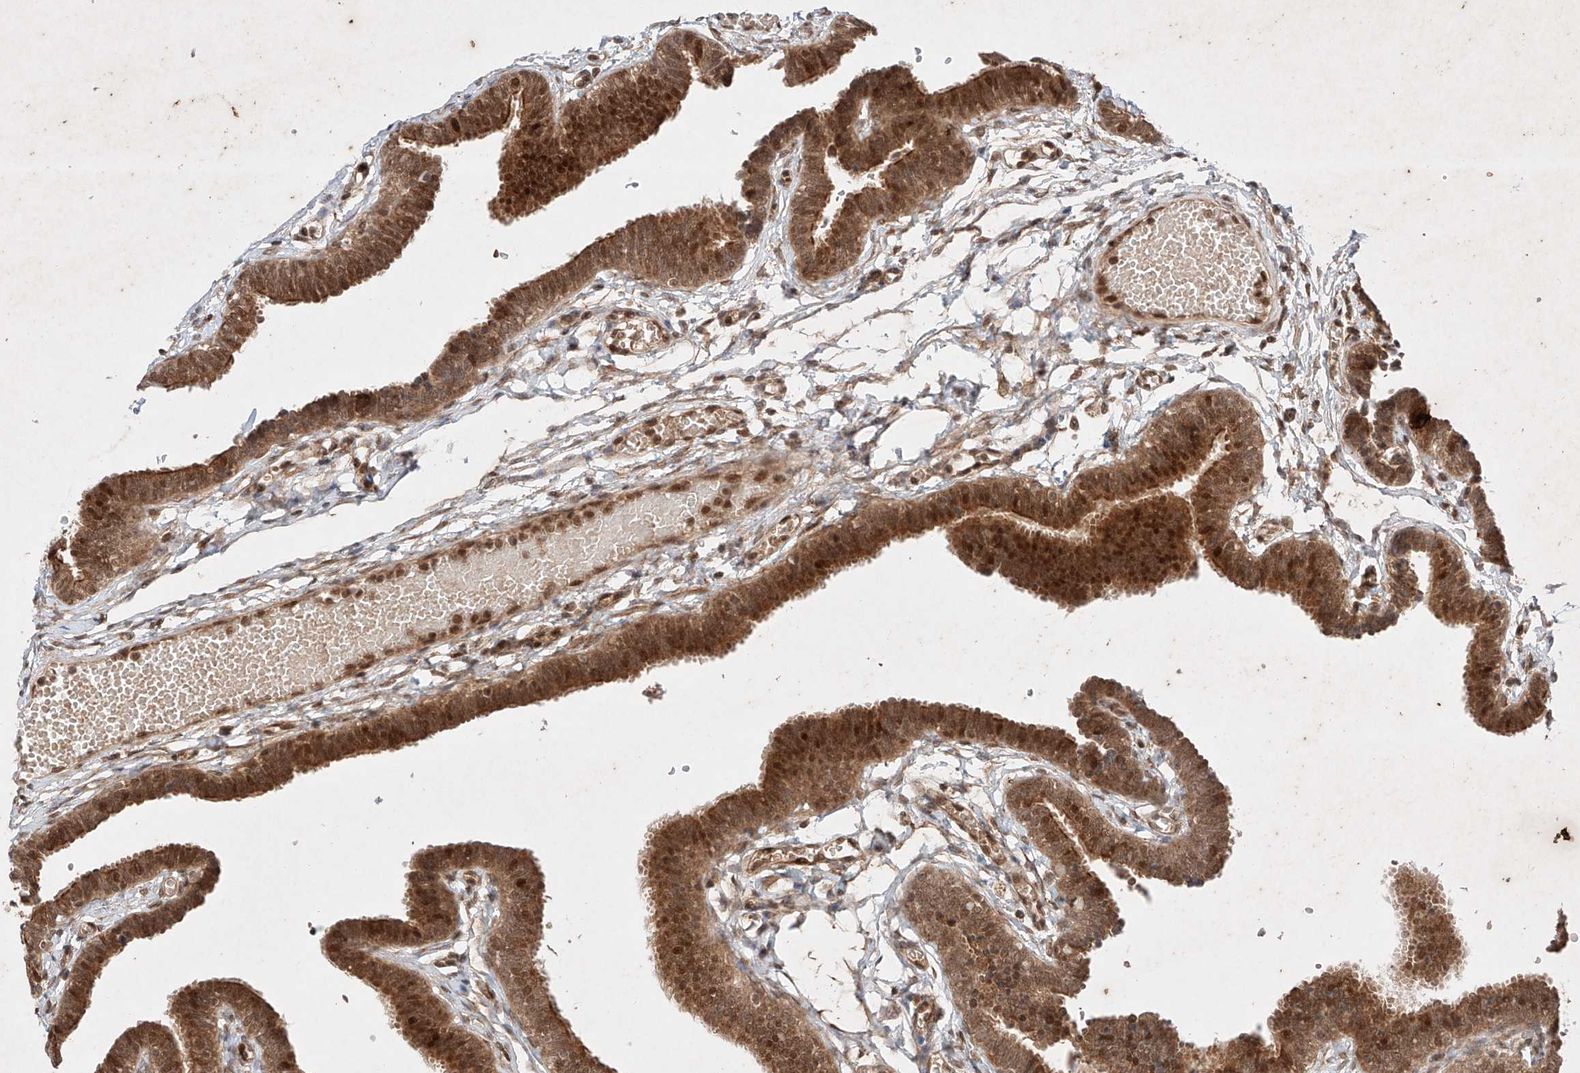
{"staining": {"intensity": "strong", "quantity": ">75%", "location": "cytoplasmic/membranous,nuclear"}, "tissue": "fallopian tube", "cell_type": "Glandular cells", "image_type": "normal", "snomed": [{"axis": "morphology", "description": "Normal tissue, NOS"}, {"axis": "topography", "description": "Fallopian tube"}, {"axis": "topography", "description": "Ovary"}], "caption": "Glandular cells exhibit high levels of strong cytoplasmic/membranous,nuclear staining in about >75% of cells in normal human fallopian tube.", "gene": "RNF31", "patient": {"sex": "female", "age": 23}}